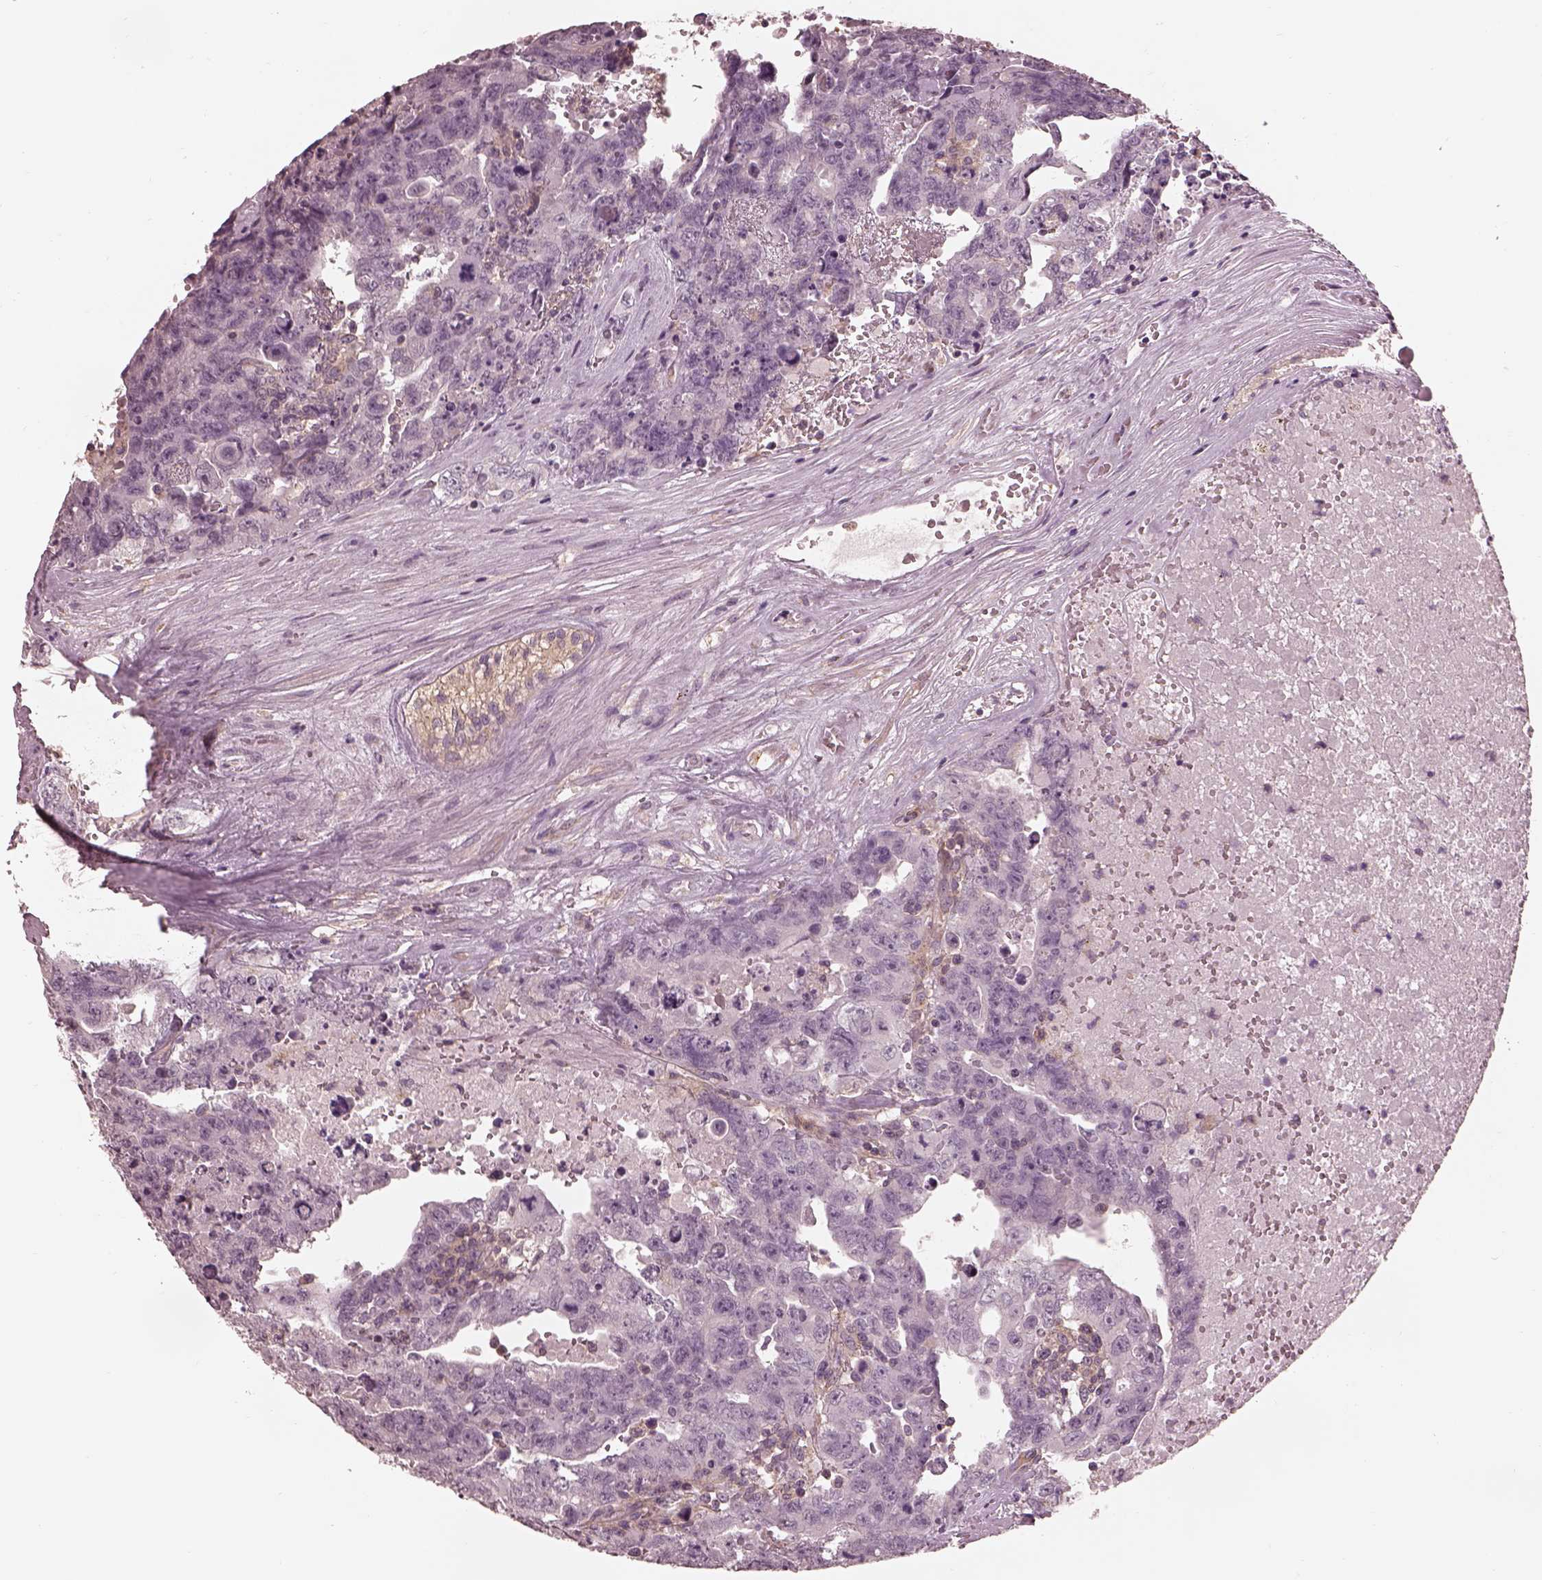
{"staining": {"intensity": "negative", "quantity": "none", "location": "none"}, "tissue": "testis cancer", "cell_type": "Tumor cells", "image_type": "cancer", "snomed": [{"axis": "morphology", "description": "Carcinoma, Embryonal, NOS"}, {"axis": "topography", "description": "Testis"}], "caption": "Immunohistochemical staining of human embryonal carcinoma (testis) demonstrates no significant expression in tumor cells.", "gene": "PRKACG", "patient": {"sex": "male", "age": 24}}